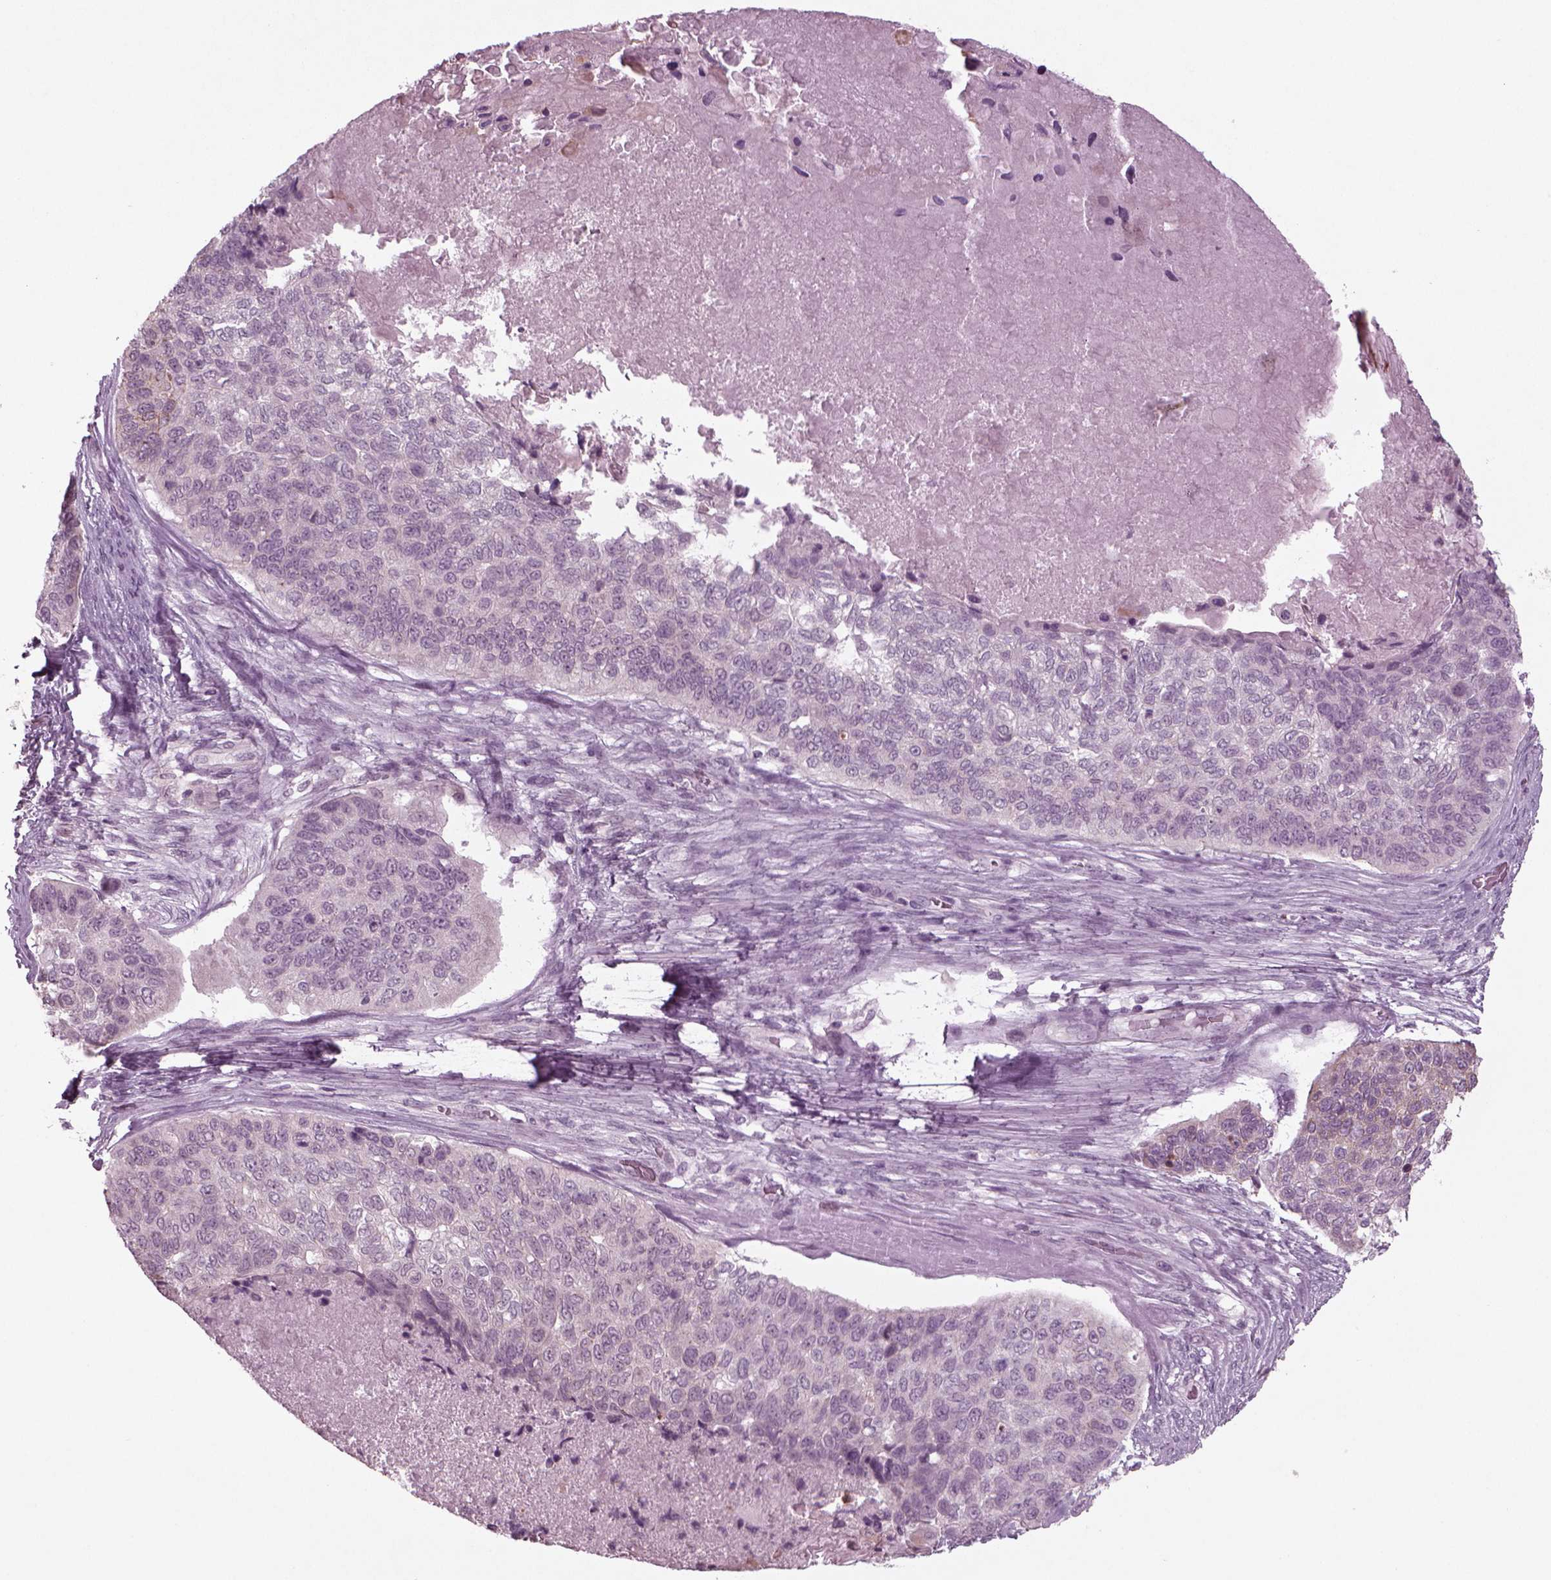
{"staining": {"intensity": "negative", "quantity": "none", "location": "none"}, "tissue": "lung cancer", "cell_type": "Tumor cells", "image_type": "cancer", "snomed": [{"axis": "morphology", "description": "Squamous cell carcinoma, NOS"}, {"axis": "topography", "description": "Lung"}], "caption": "This is a micrograph of immunohistochemistry (IHC) staining of lung cancer (squamous cell carcinoma), which shows no expression in tumor cells. (Brightfield microscopy of DAB (3,3'-diaminobenzidine) IHC at high magnification).", "gene": "MGAT4D", "patient": {"sex": "male", "age": 69}}